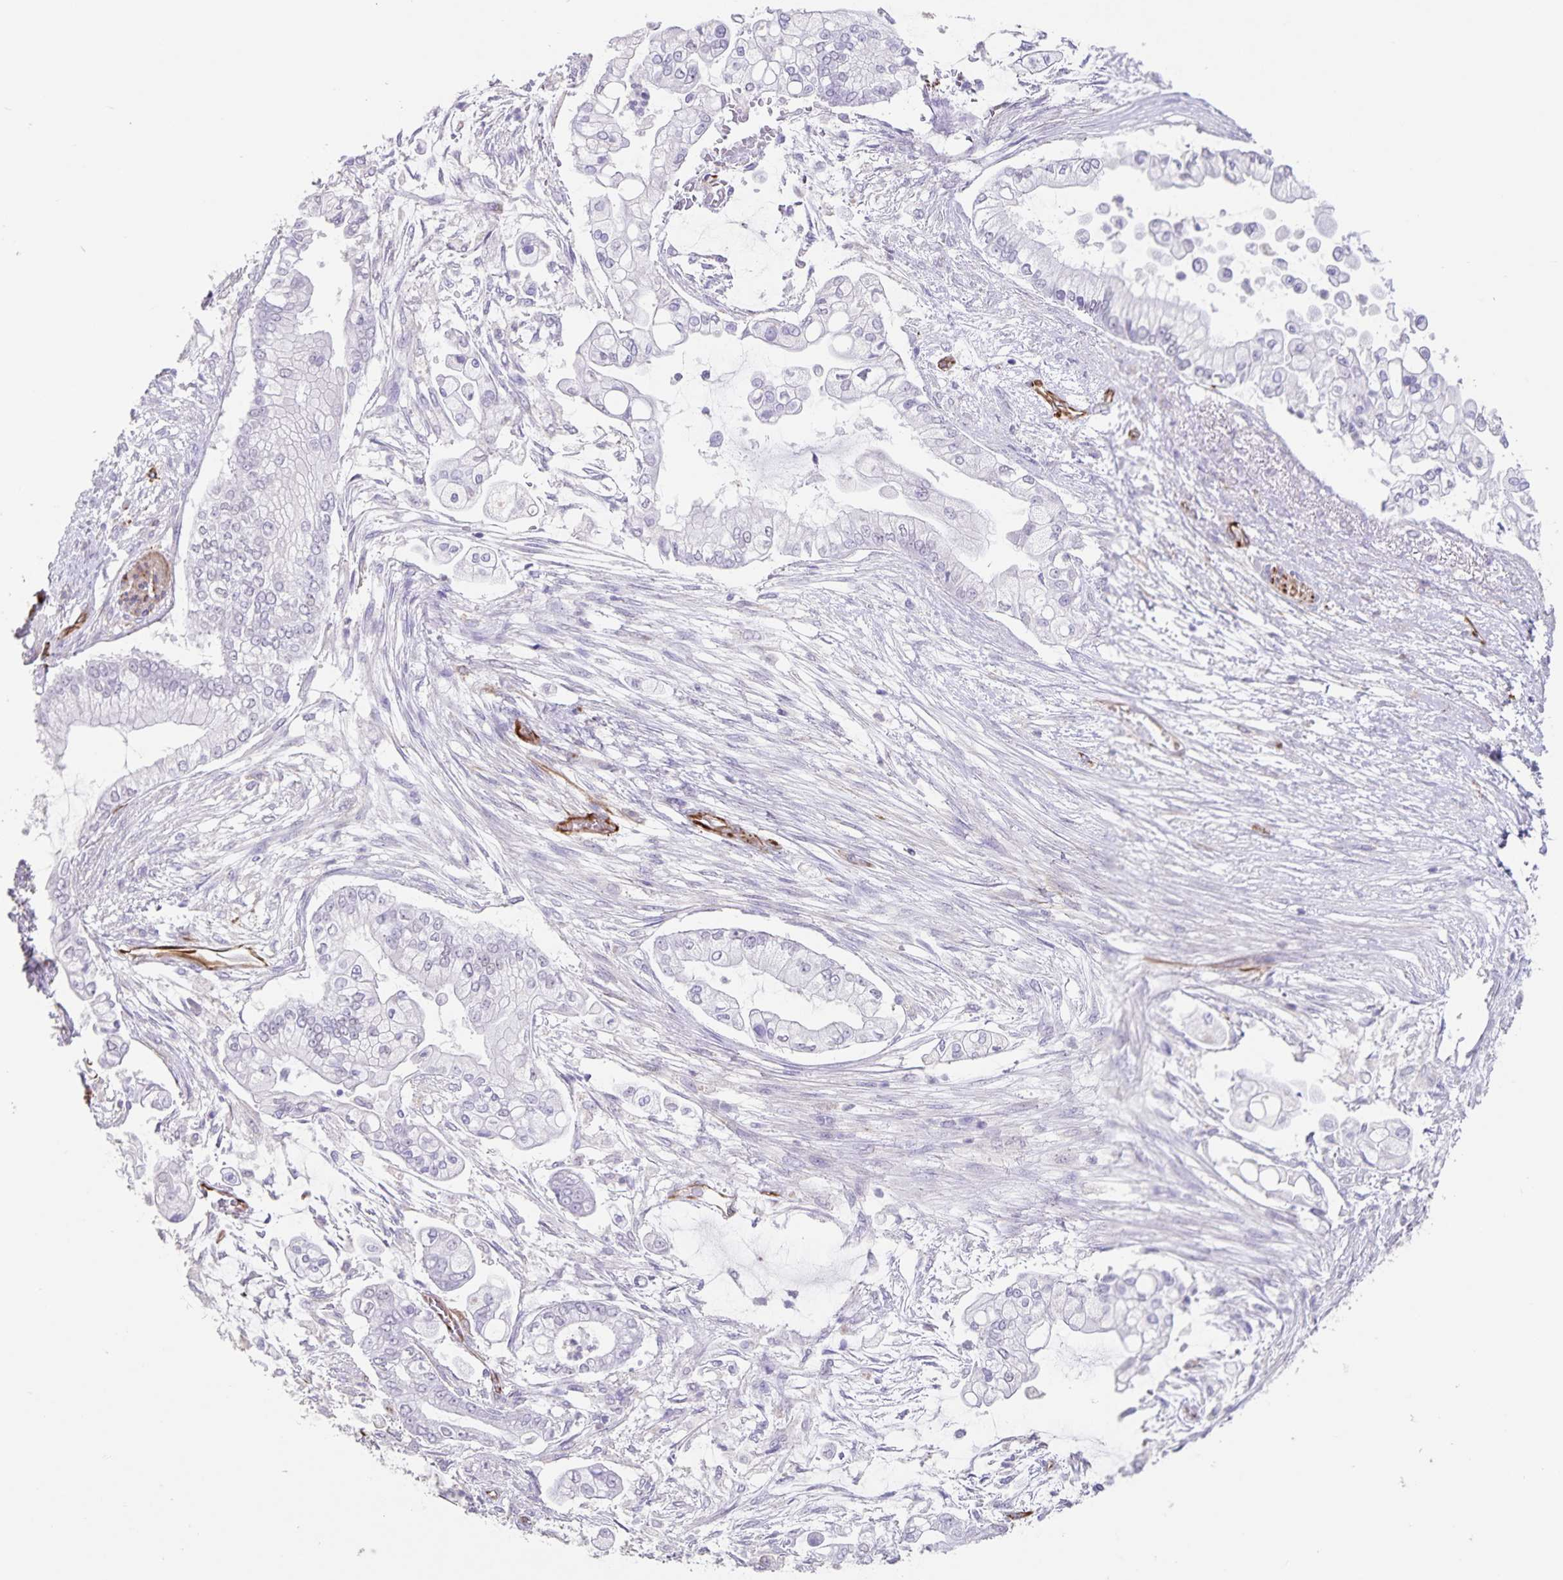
{"staining": {"intensity": "negative", "quantity": "none", "location": "none"}, "tissue": "pancreatic cancer", "cell_type": "Tumor cells", "image_type": "cancer", "snomed": [{"axis": "morphology", "description": "Adenocarcinoma, NOS"}, {"axis": "topography", "description": "Pancreas"}], "caption": "Tumor cells show no significant positivity in adenocarcinoma (pancreatic).", "gene": "SYNM", "patient": {"sex": "female", "age": 69}}